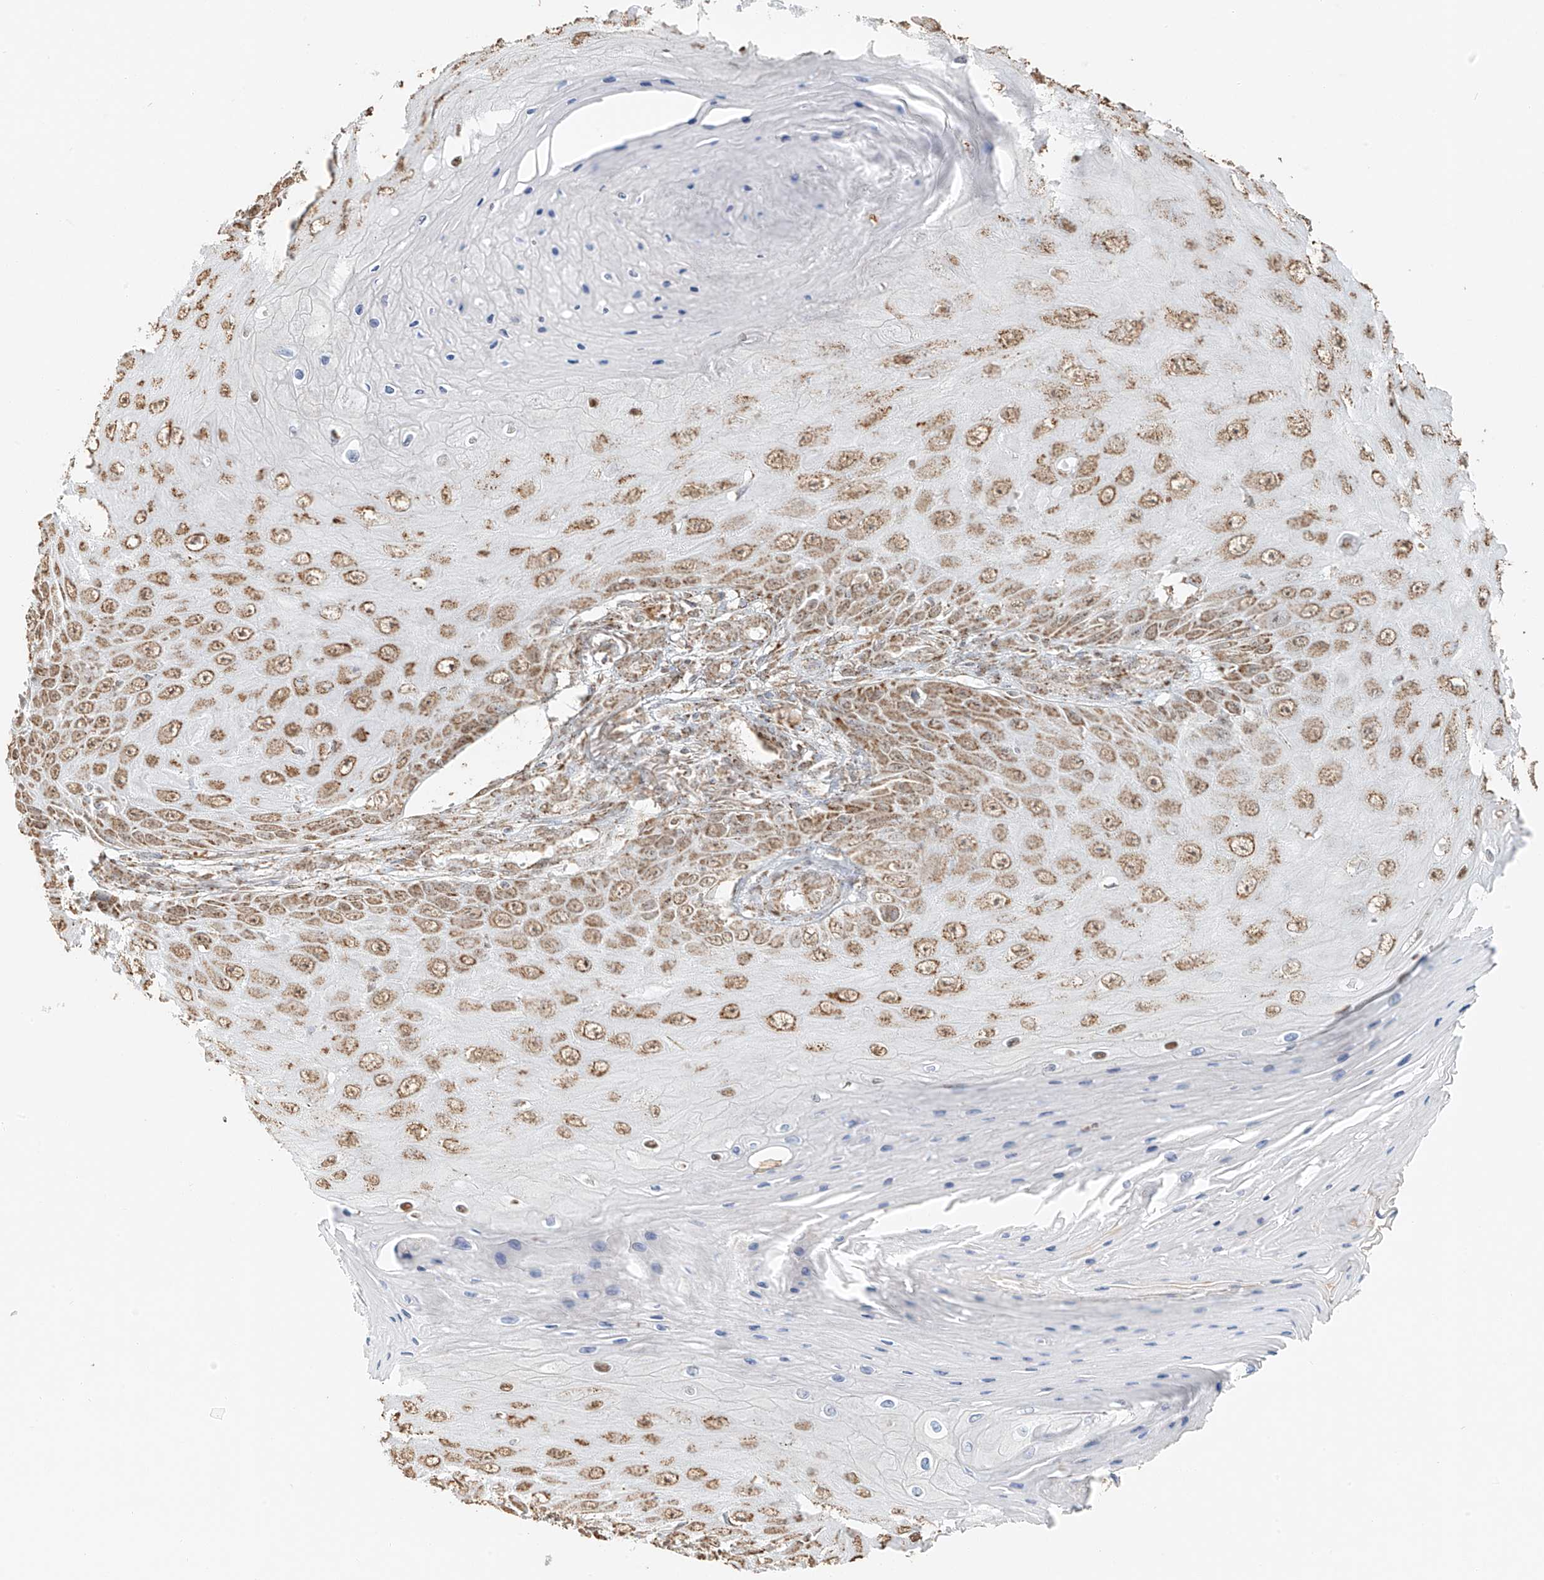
{"staining": {"intensity": "moderate", "quantity": ">75%", "location": "cytoplasmic/membranous"}, "tissue": "skin cancer", "cell_type": "Tumor cells", "image_type": "cancer", "snomed": [{"axis": "morphology", "description": "Squamous cell carcinoma, NOS"}, {"axis": "topography", "description": "Skin"}], "caption": "Immunohistochemistry (IHC) staining of squamous cell carcinoma (skin), which demonstrates medium levels of moderate cytoplasmic/membranous positivity in about >75% of tumor cells indicating moderate cytoplasmic/membranous protein staining. The staining was performed using DAB (3,3'-diaminobenzidine) (brown) for protein detection and nuclei were counterstained in hematoxylin (blue).", "gene": "MIPEP", "patient": {"sex": "female", "age": 73}}